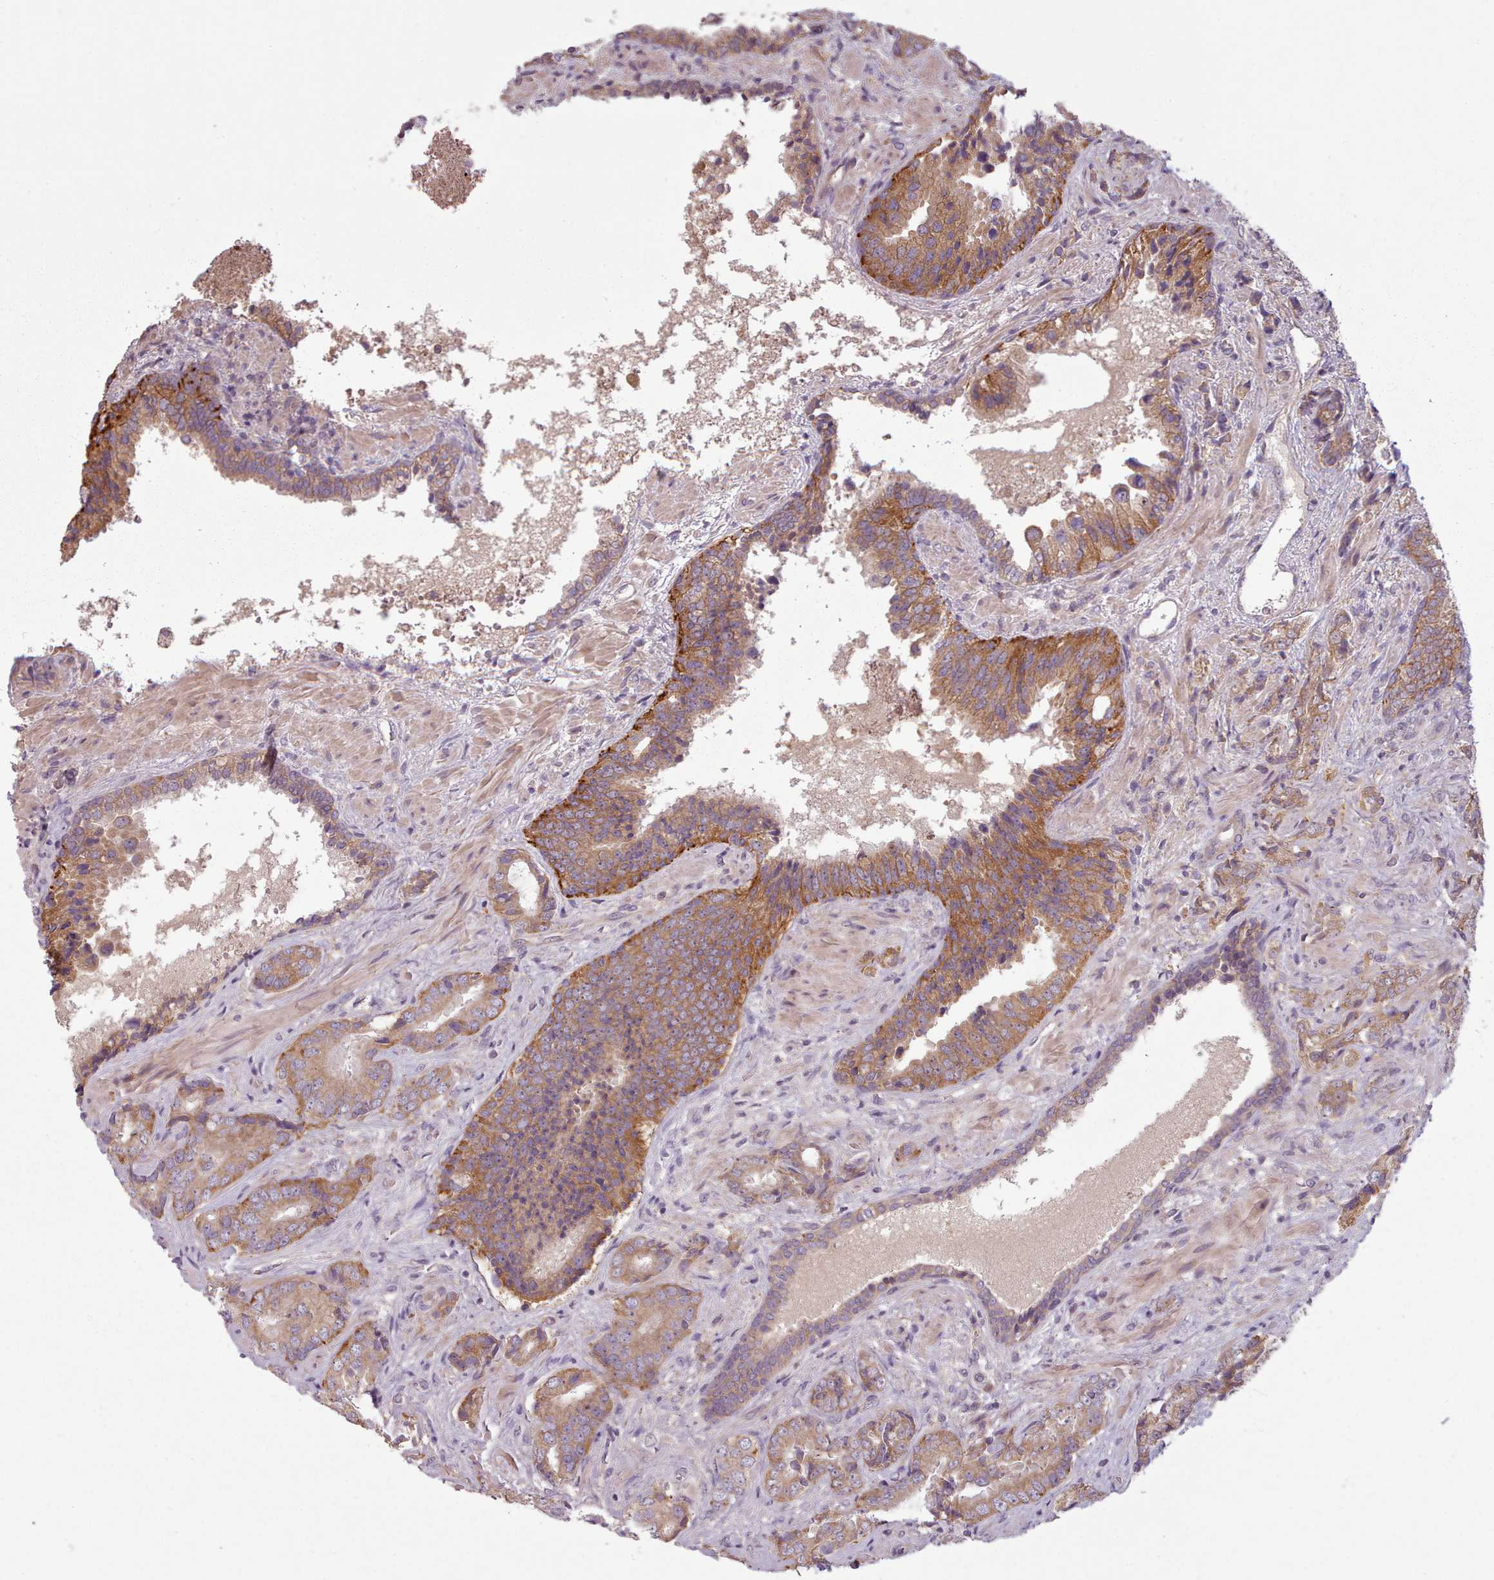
{"staining": {"intensity": "moderate", "quantity": ">75%", "location": "cytoplasmic/membranous"}, "tissue": "prostate cancer", "cell_type": "Tumor cells", "image_type": "cancer", "snomed": [{"axis": "morphology", "description": "Adenocarcinoma, High grade"}, {"axis": "topography", "description": "Prostate"}], "caption": "The histopathology image reveals a brown stain indicating the presence of a protein in the cytoplasmic/membranous of tumor cells in prostate high-grade adenocarcinoma.", "gene": "NT5DC2", "patient": {"sex": "male", "age": 71}}